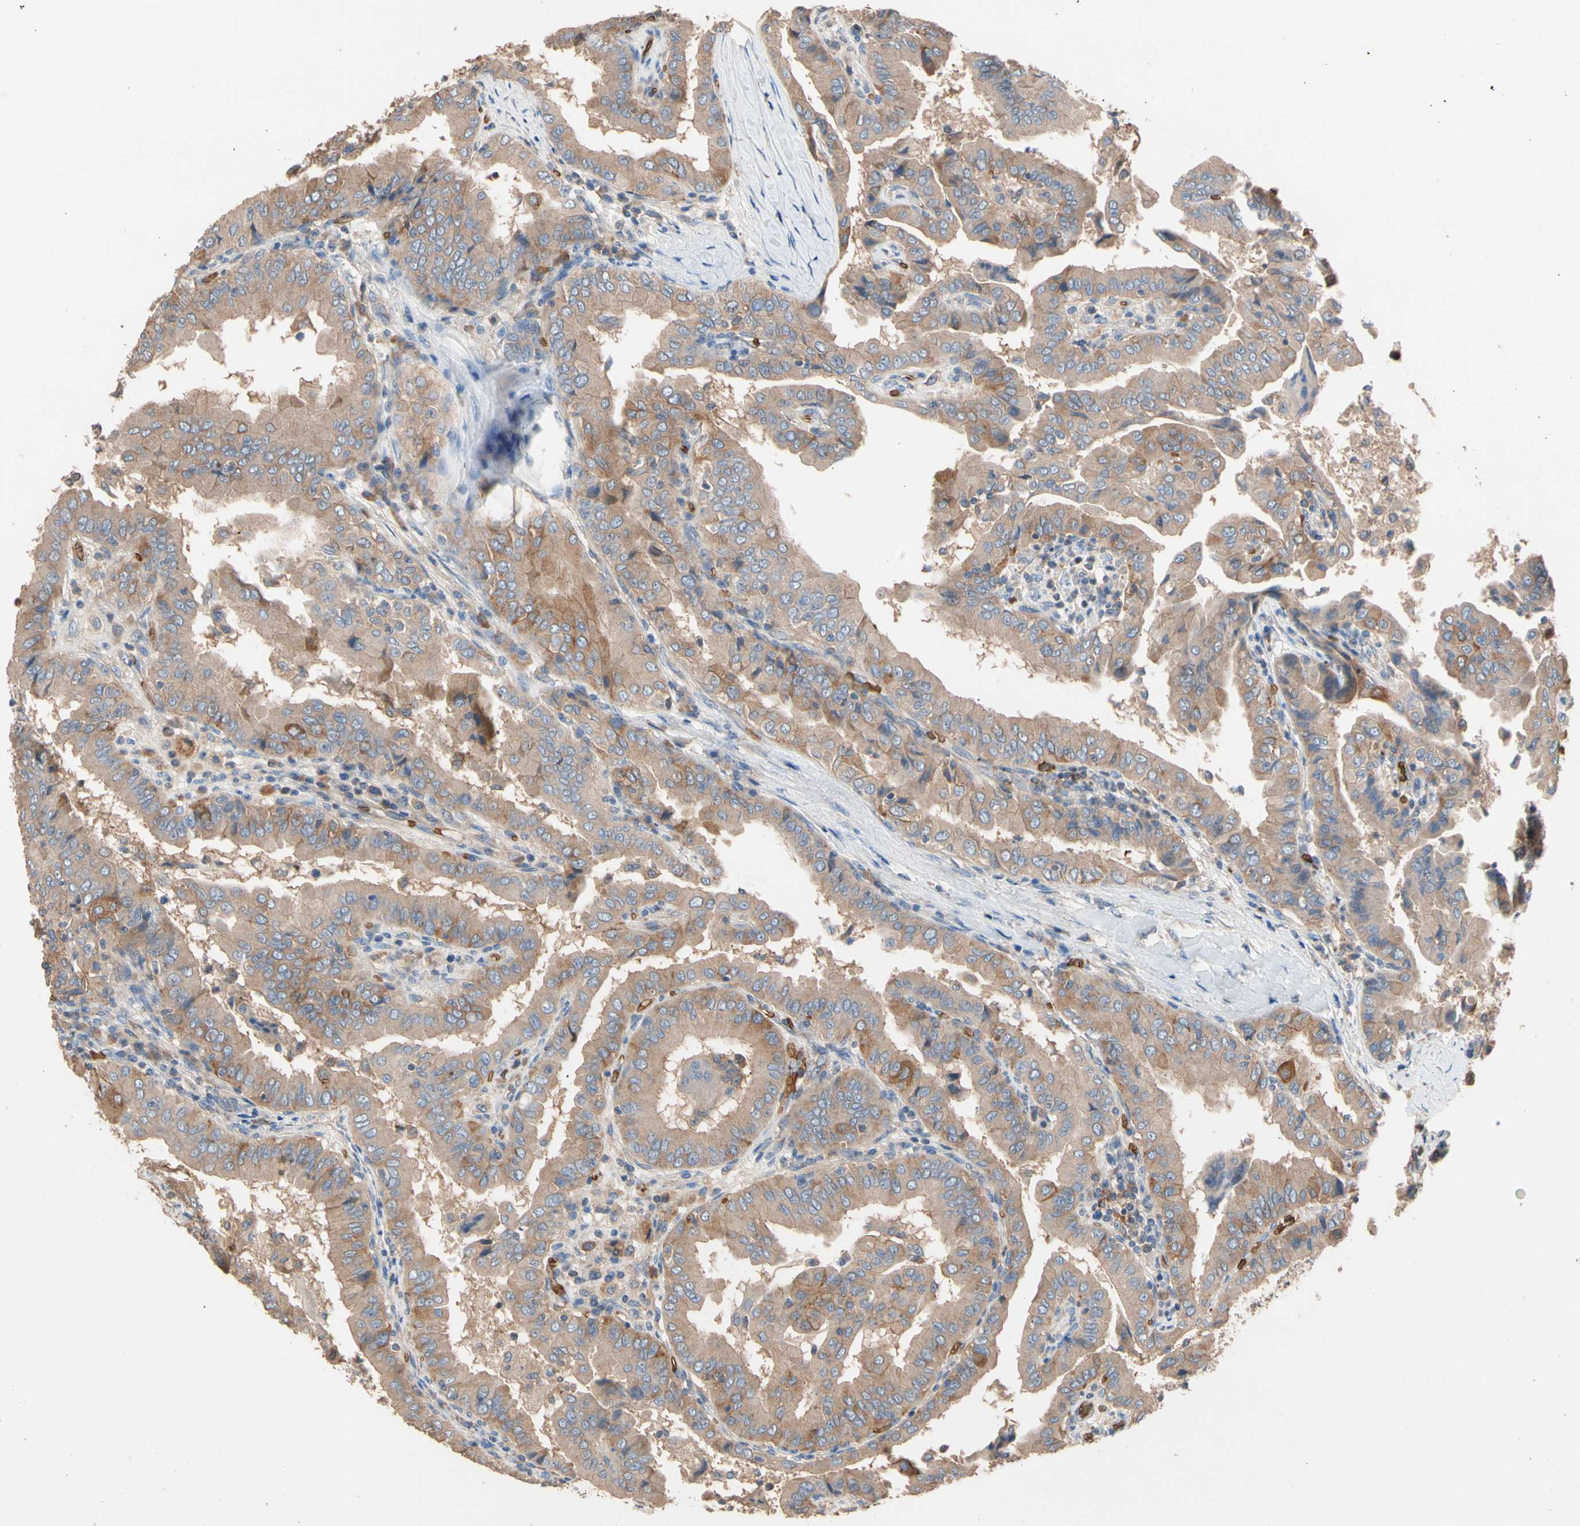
{"staining": {"intensity": "moderate", "quantity": ">75%", "location": "cytoplasmic/membranous"}, "tissue": "thyroid cancer", "cell_type": "Tumor cells", "image_type": "cancer", "snomed": [{"axis": "morphology", "description": "Papillary adenocarcinoma, NOS"}, {"axis": "topography", "description": "Thyroid gland"}], "caption": "Protein staining by immunohistochemistry (IHC) demonstrates moderate cytoplasmic/membranous staining in about >75% of tumor cells in thyroid cancer.", "gene": "RIOK2", "patient": {"sex": "male", "age": 33}}